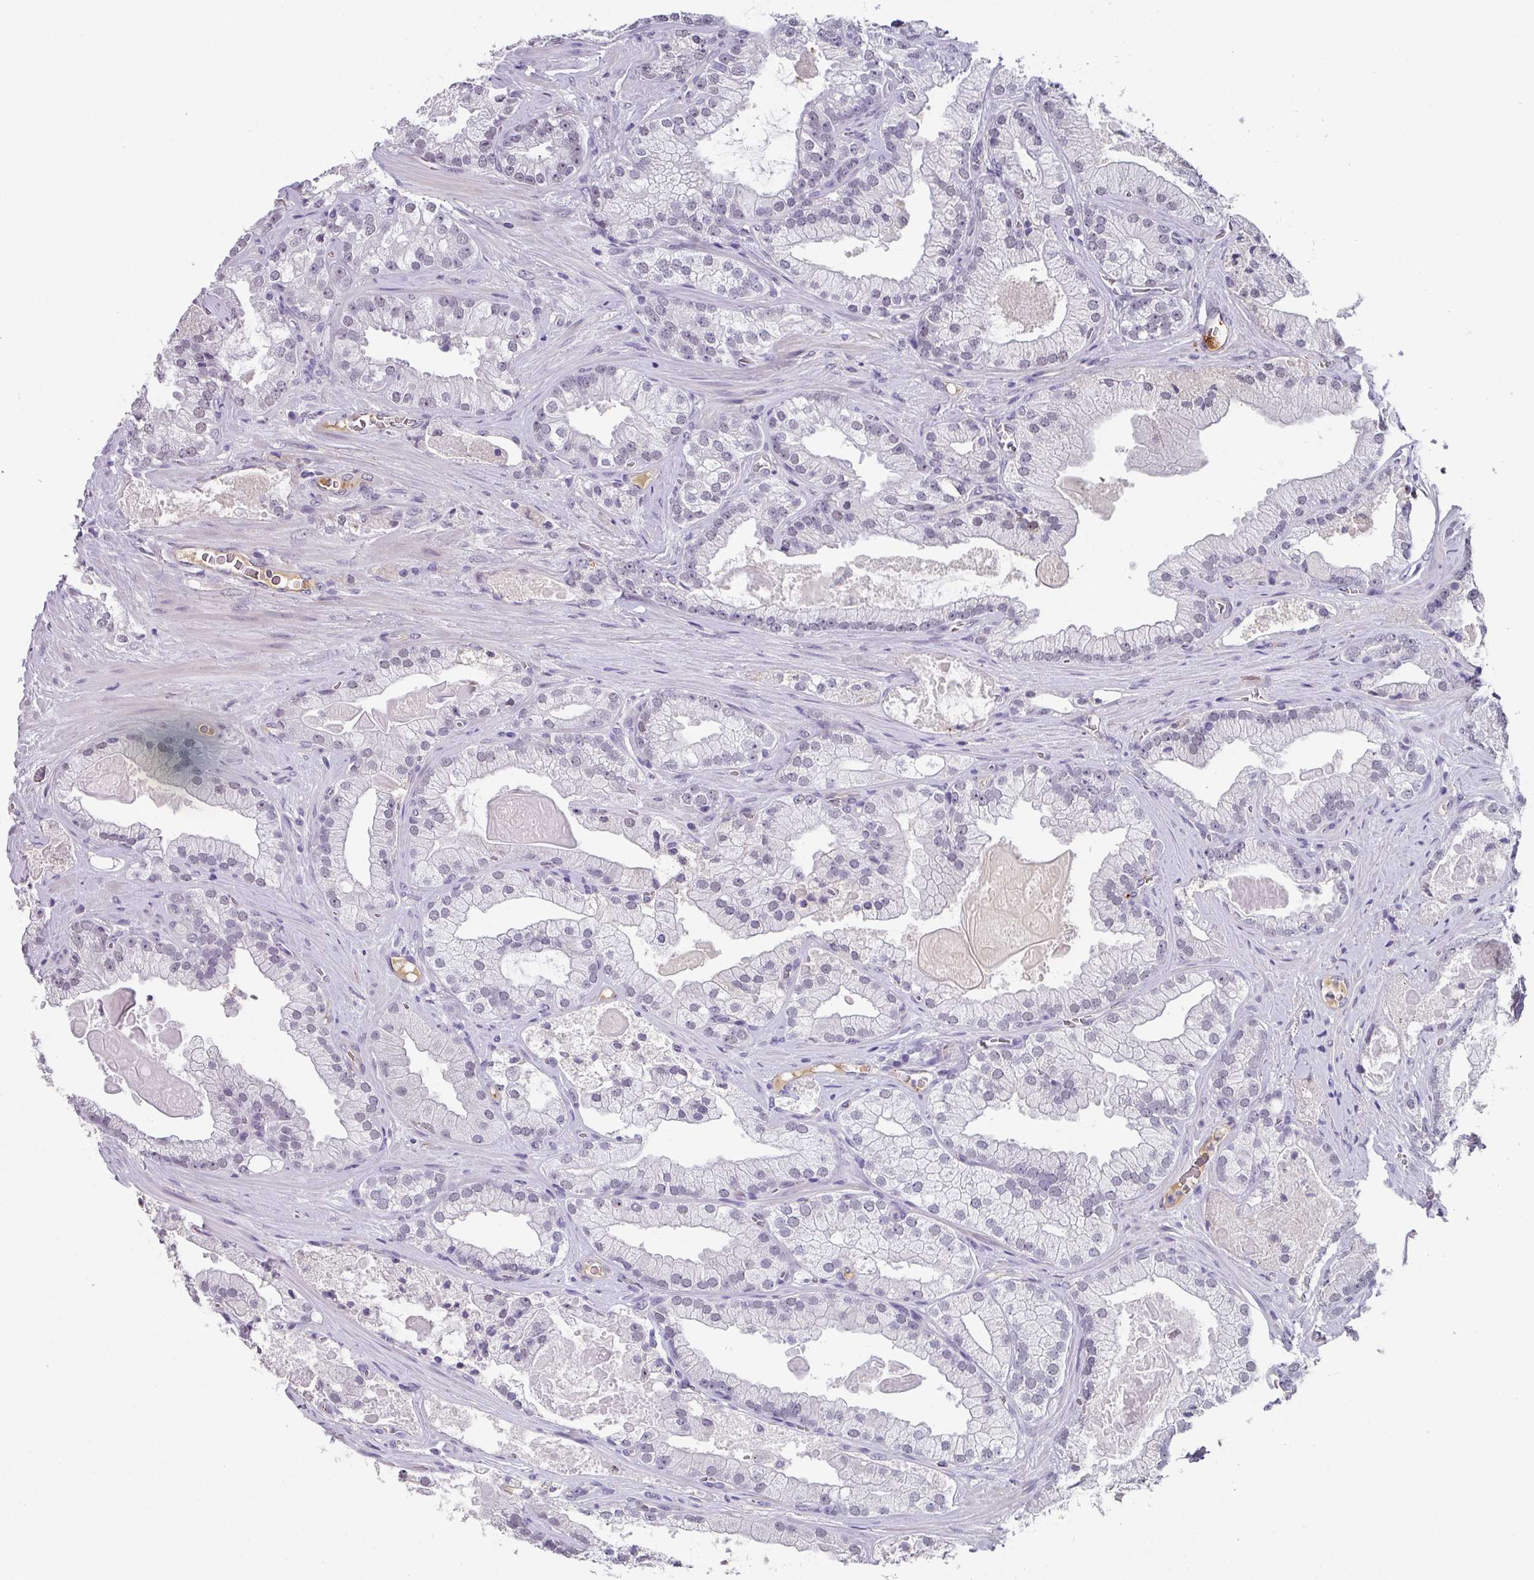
{"staining": {"intensity": "negative", "quantity": "none", "location": "none"}, "tissue": "prostate cancer", "cell_type": "Tumor cells", "image_type": "cancer", "snomed": [{"axis": "morphology", "description": "Adenocarcinoma, High grade"}, {"axis": "topography", "description": "Prostate"}], "caption": "High power microscopy histopathology image of an IHC photomicrograph of prostate cancer, revealing no significant staining in tumor cells. Nuclei are stained in blue.", "gene": "C1QB", "patient": {"sex": "male", "age": 68}}